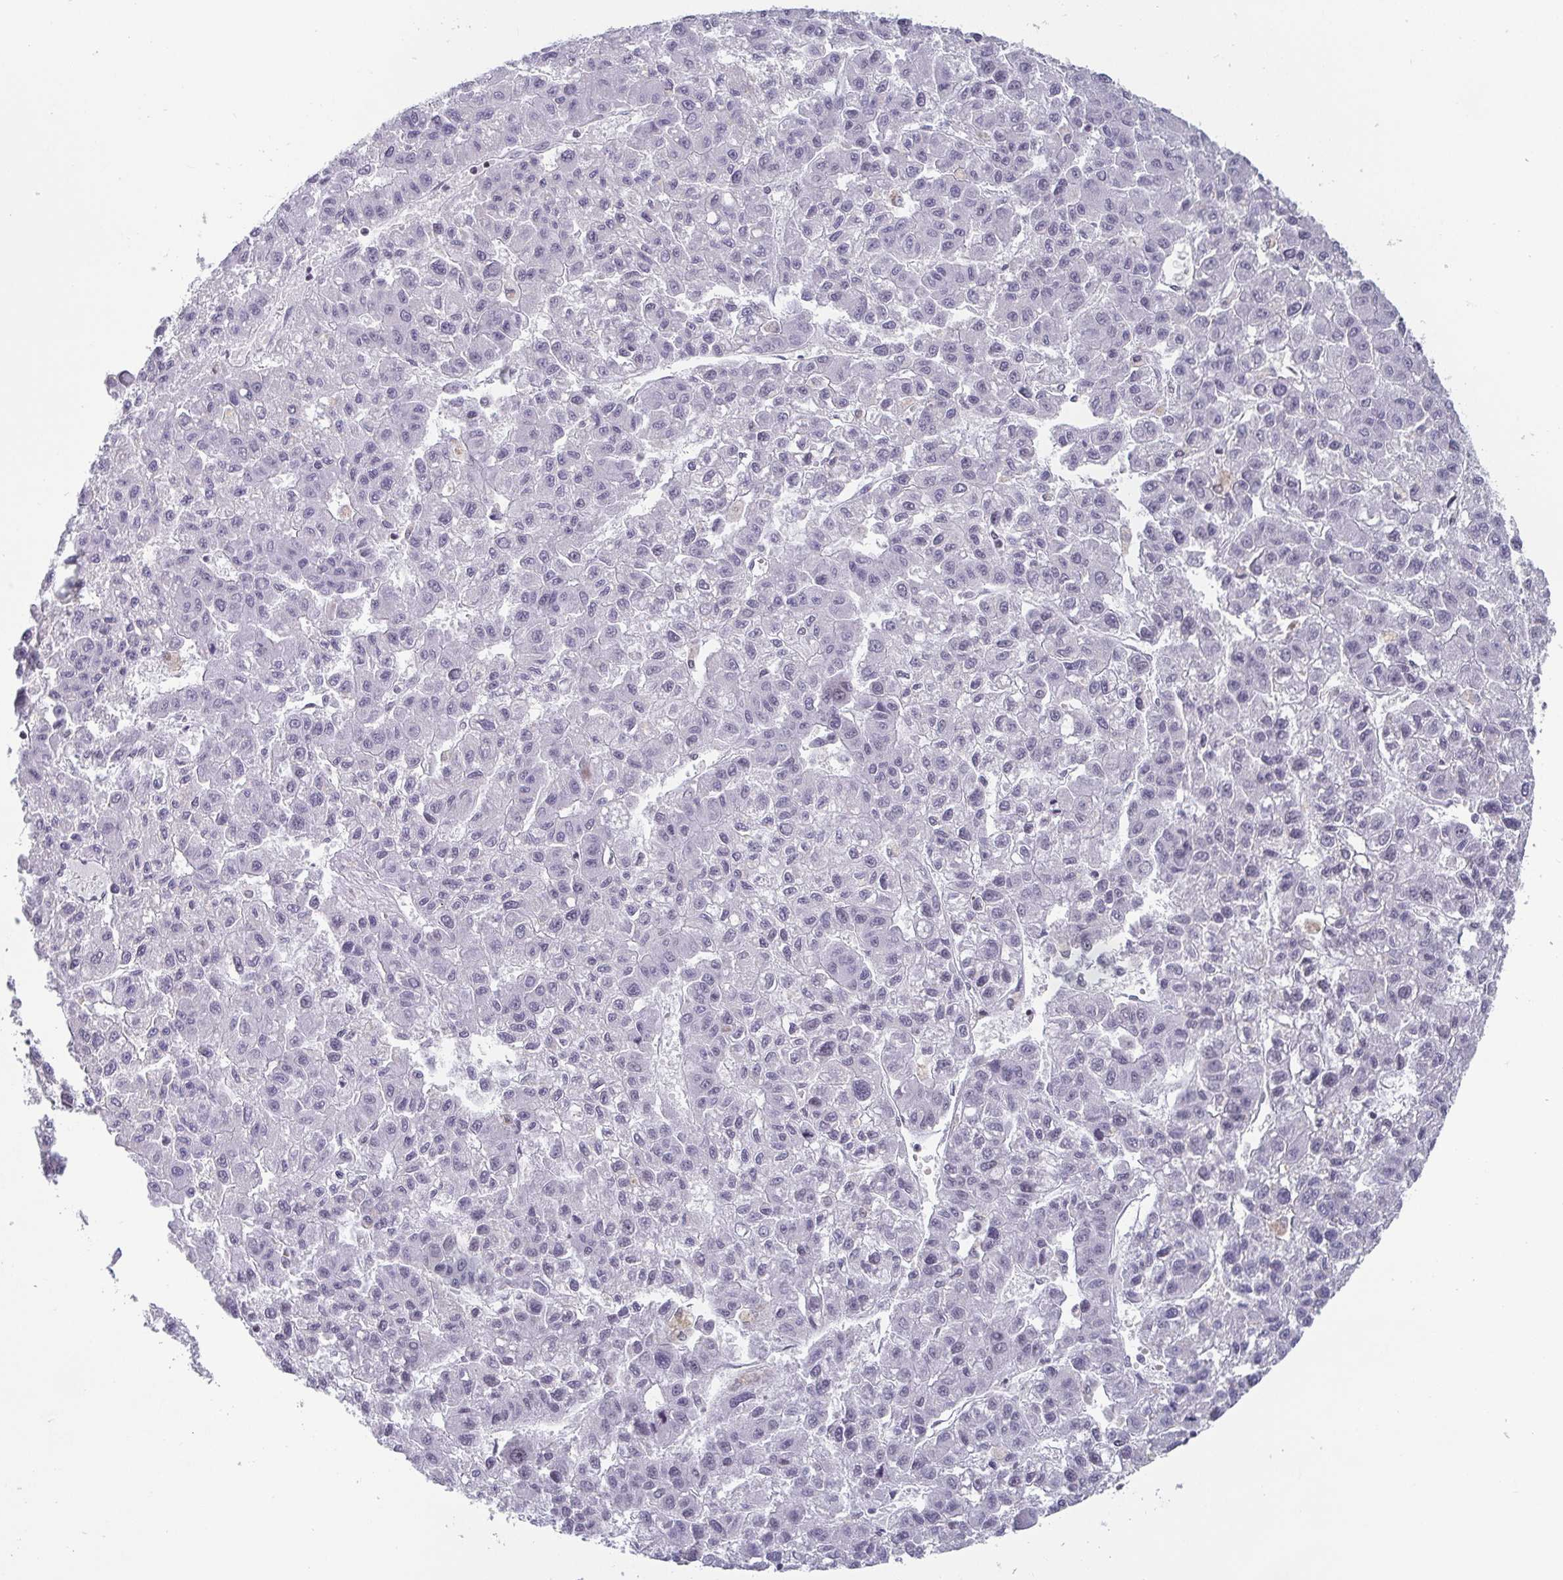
{"staining": {"intensity": "negative", "quantity": "none", "location": "none"}, "tissue": "liver cancer", "cell_type": "Tumor cells", "image_type": "cancer", "snomed": [{"axis": "morphology", "description": "Carcinoma, Hepatocellular, NOS"}, {"axis": "topography", "description": "Liver"}], "caption": "This is a image of immunohistochemistry (IHC) staining of liver cancer, which shows no staining in tumor cells.", "gene": "CTCF", "patient": {"sex": "male", "age": 70}}